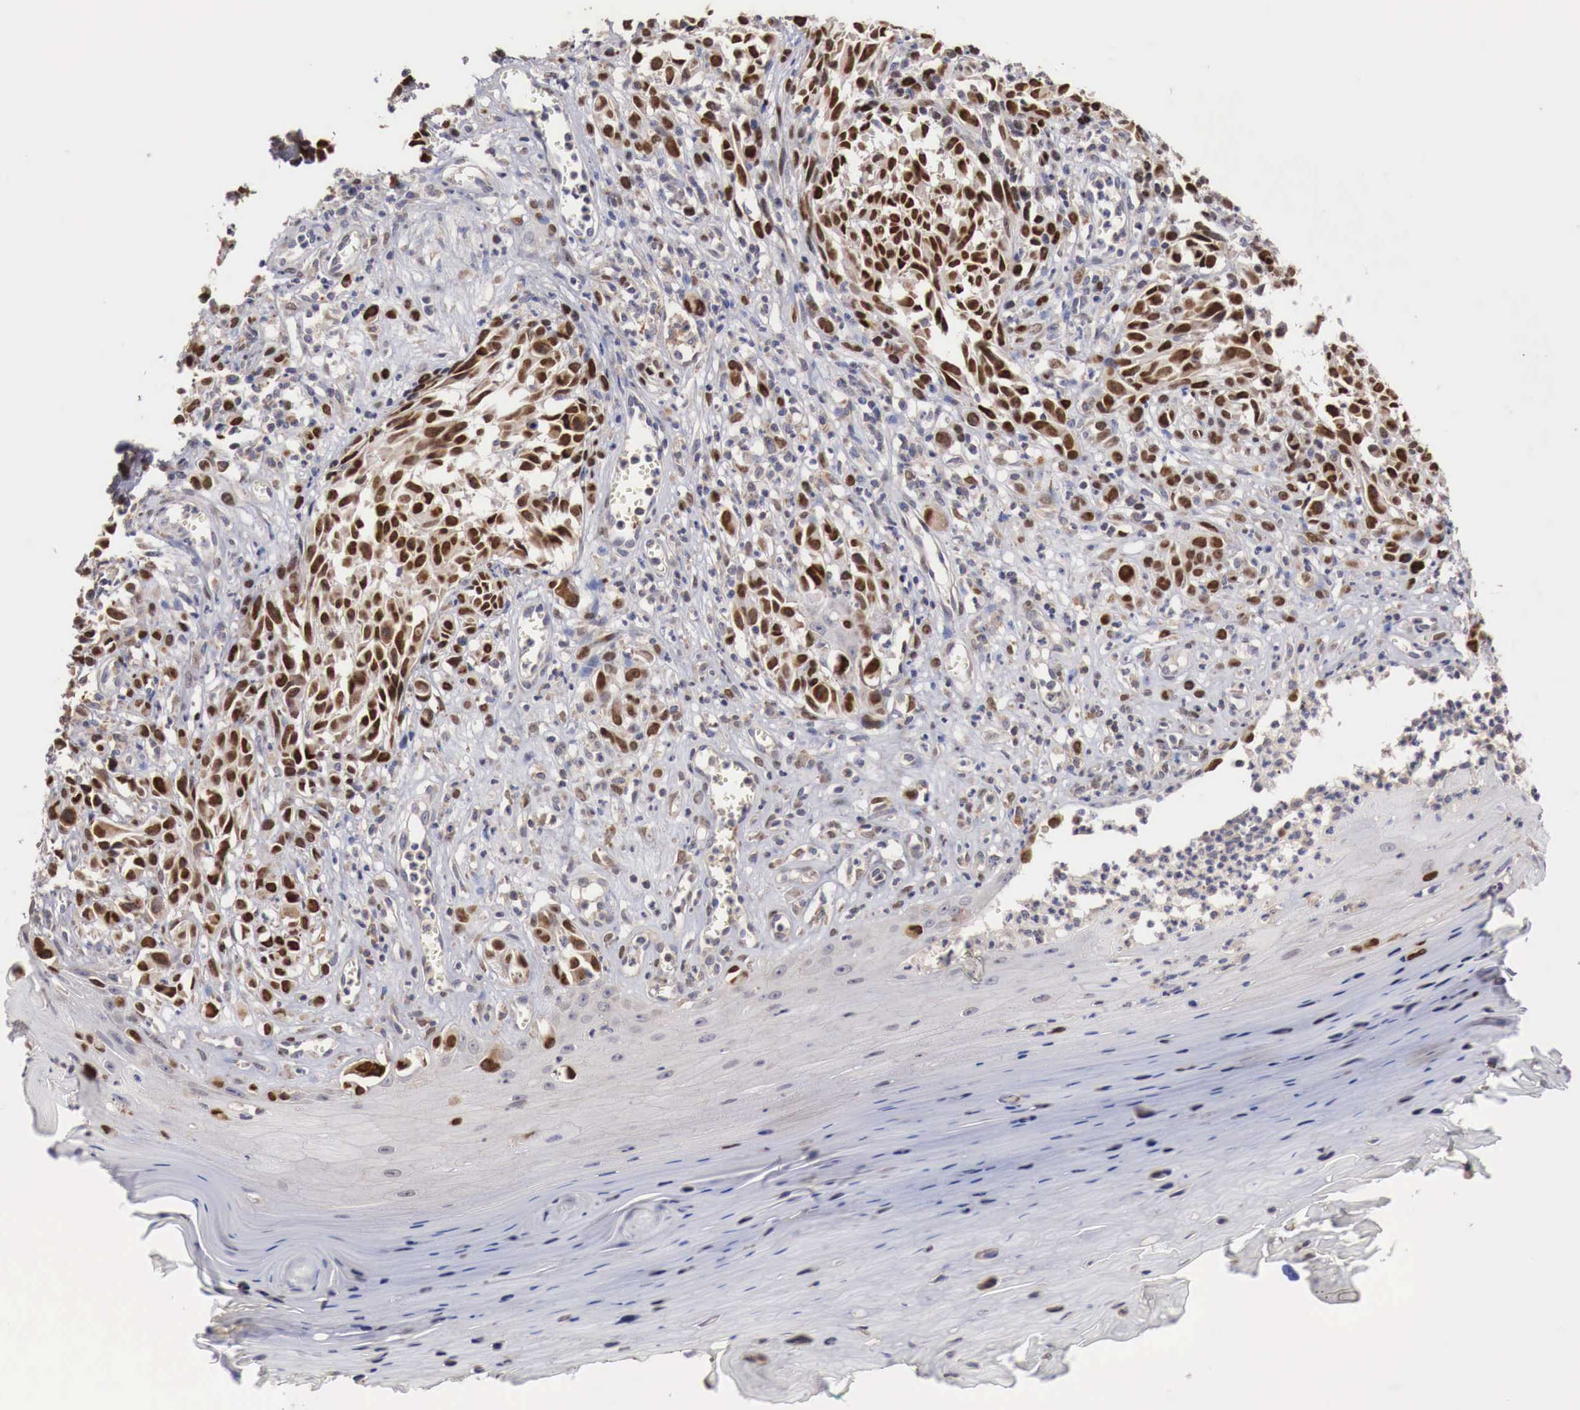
{"staining": {"intensity": "strong", "quantity": ">75%", "location": "nuclear"}, "tissue": "melanoma", "cell_type": "Tumor cells", "image_type": "cancer", "snomed": [{"axis": "morphology", "description": "Malignant melanoma, NOS"}, {"axis": "topography", "description": "Skin"}], "caption": "Melanoma stained with a protein marker displays strong staining in tumor cells.", "gene": "KHDRBS2", "patient": {"sex": "female", "age": 82}}